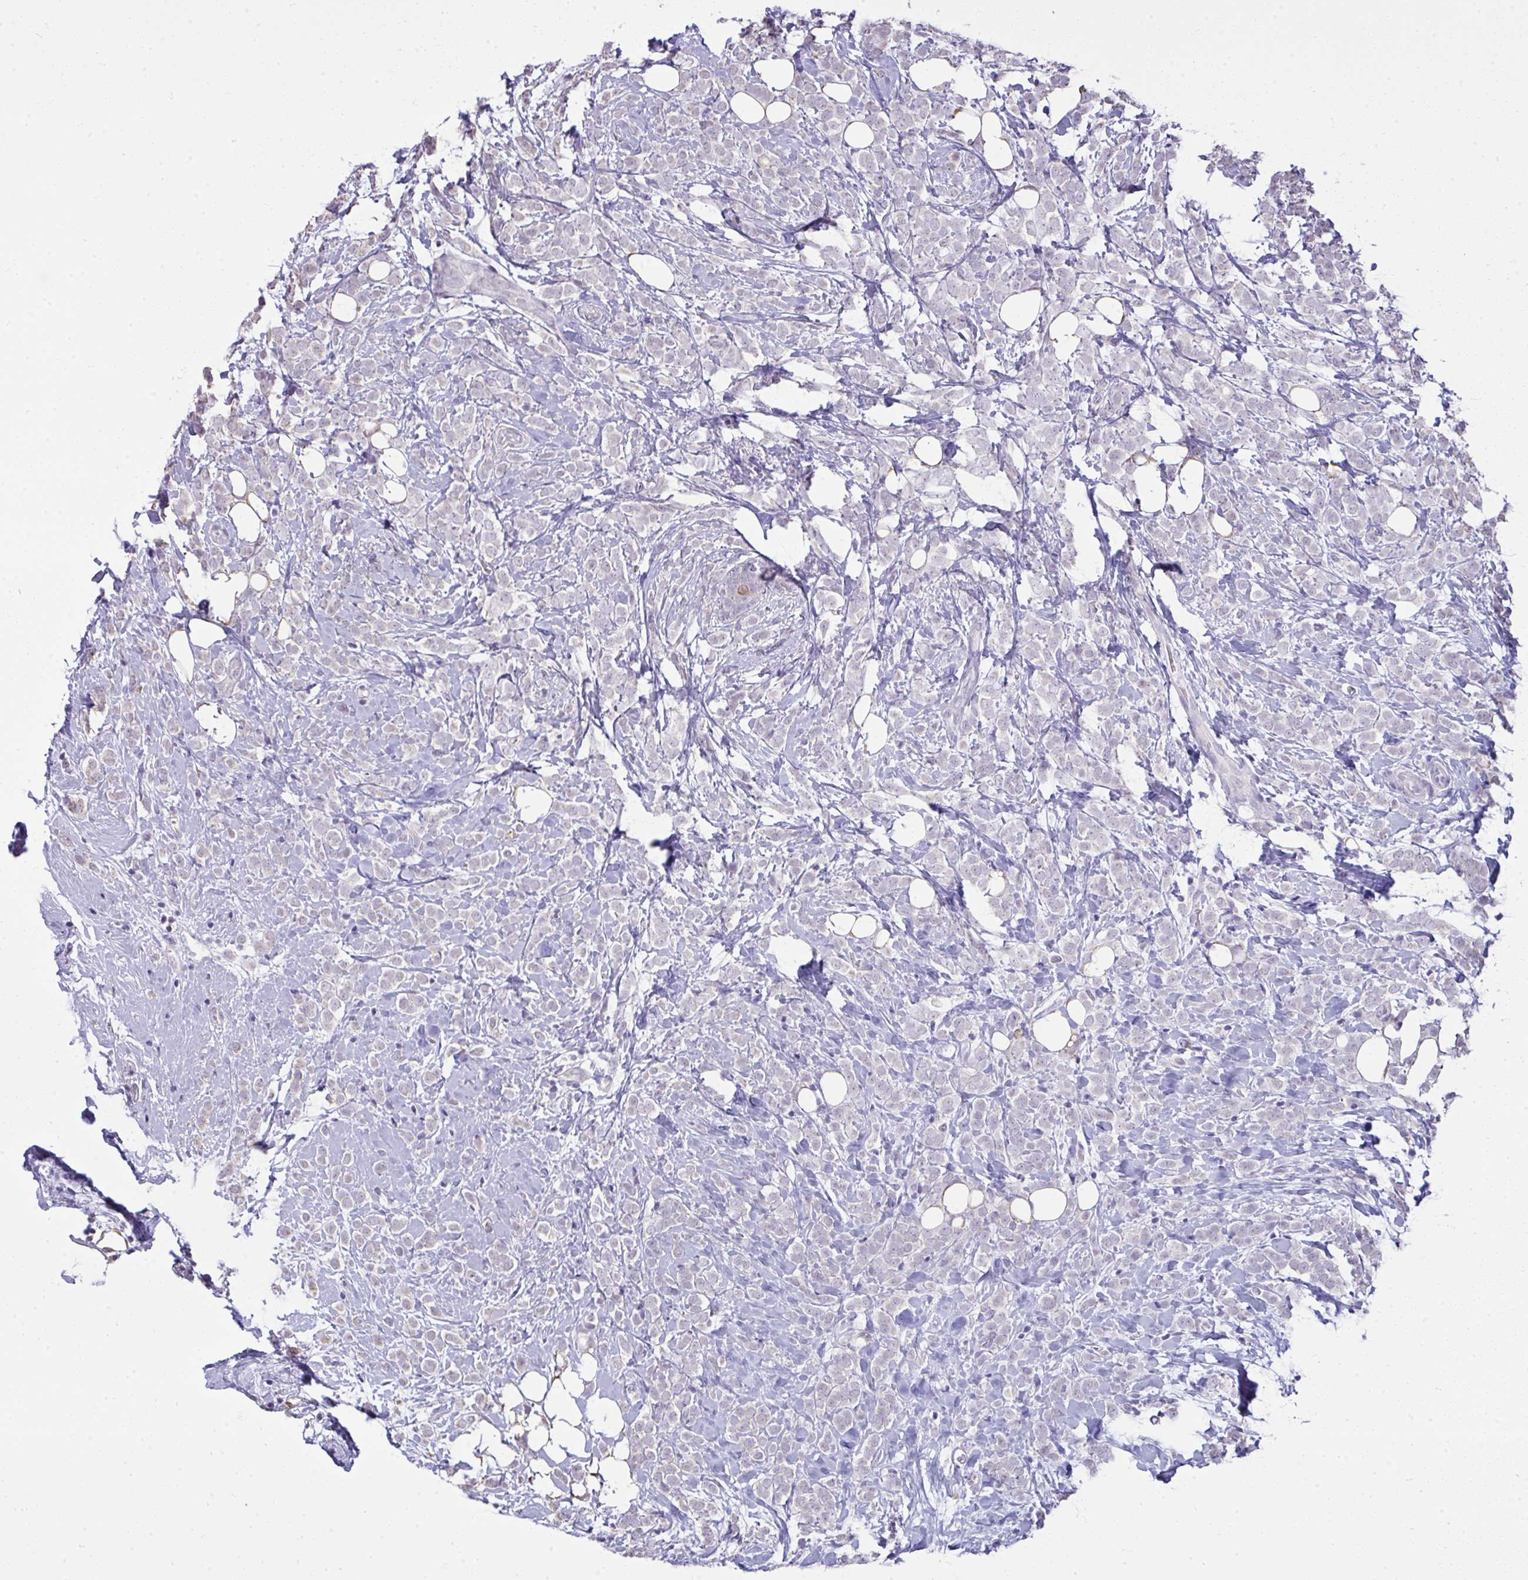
{"staining": {"intensity": "negative", "quantity": "none", "location": "none"}, "tissue": "breast cancer", "cell_type": "Tumor cells", "image_type": "cancer", "snomed": [{"axis": "morphology", "description": "Lobular carcinoma"}, {"axis": "topography", "description": "Breast"}], "caption": "Micrograph shows no significant protein staining in tumor cells of breast lobular carcinoma. (Stains: DAB IHC with hematoxylin counter stain, Microscopy: brightfield microscopy at high magnification).", "gene": "NPPA", "patient": {"sex": "female", "age": 49}}